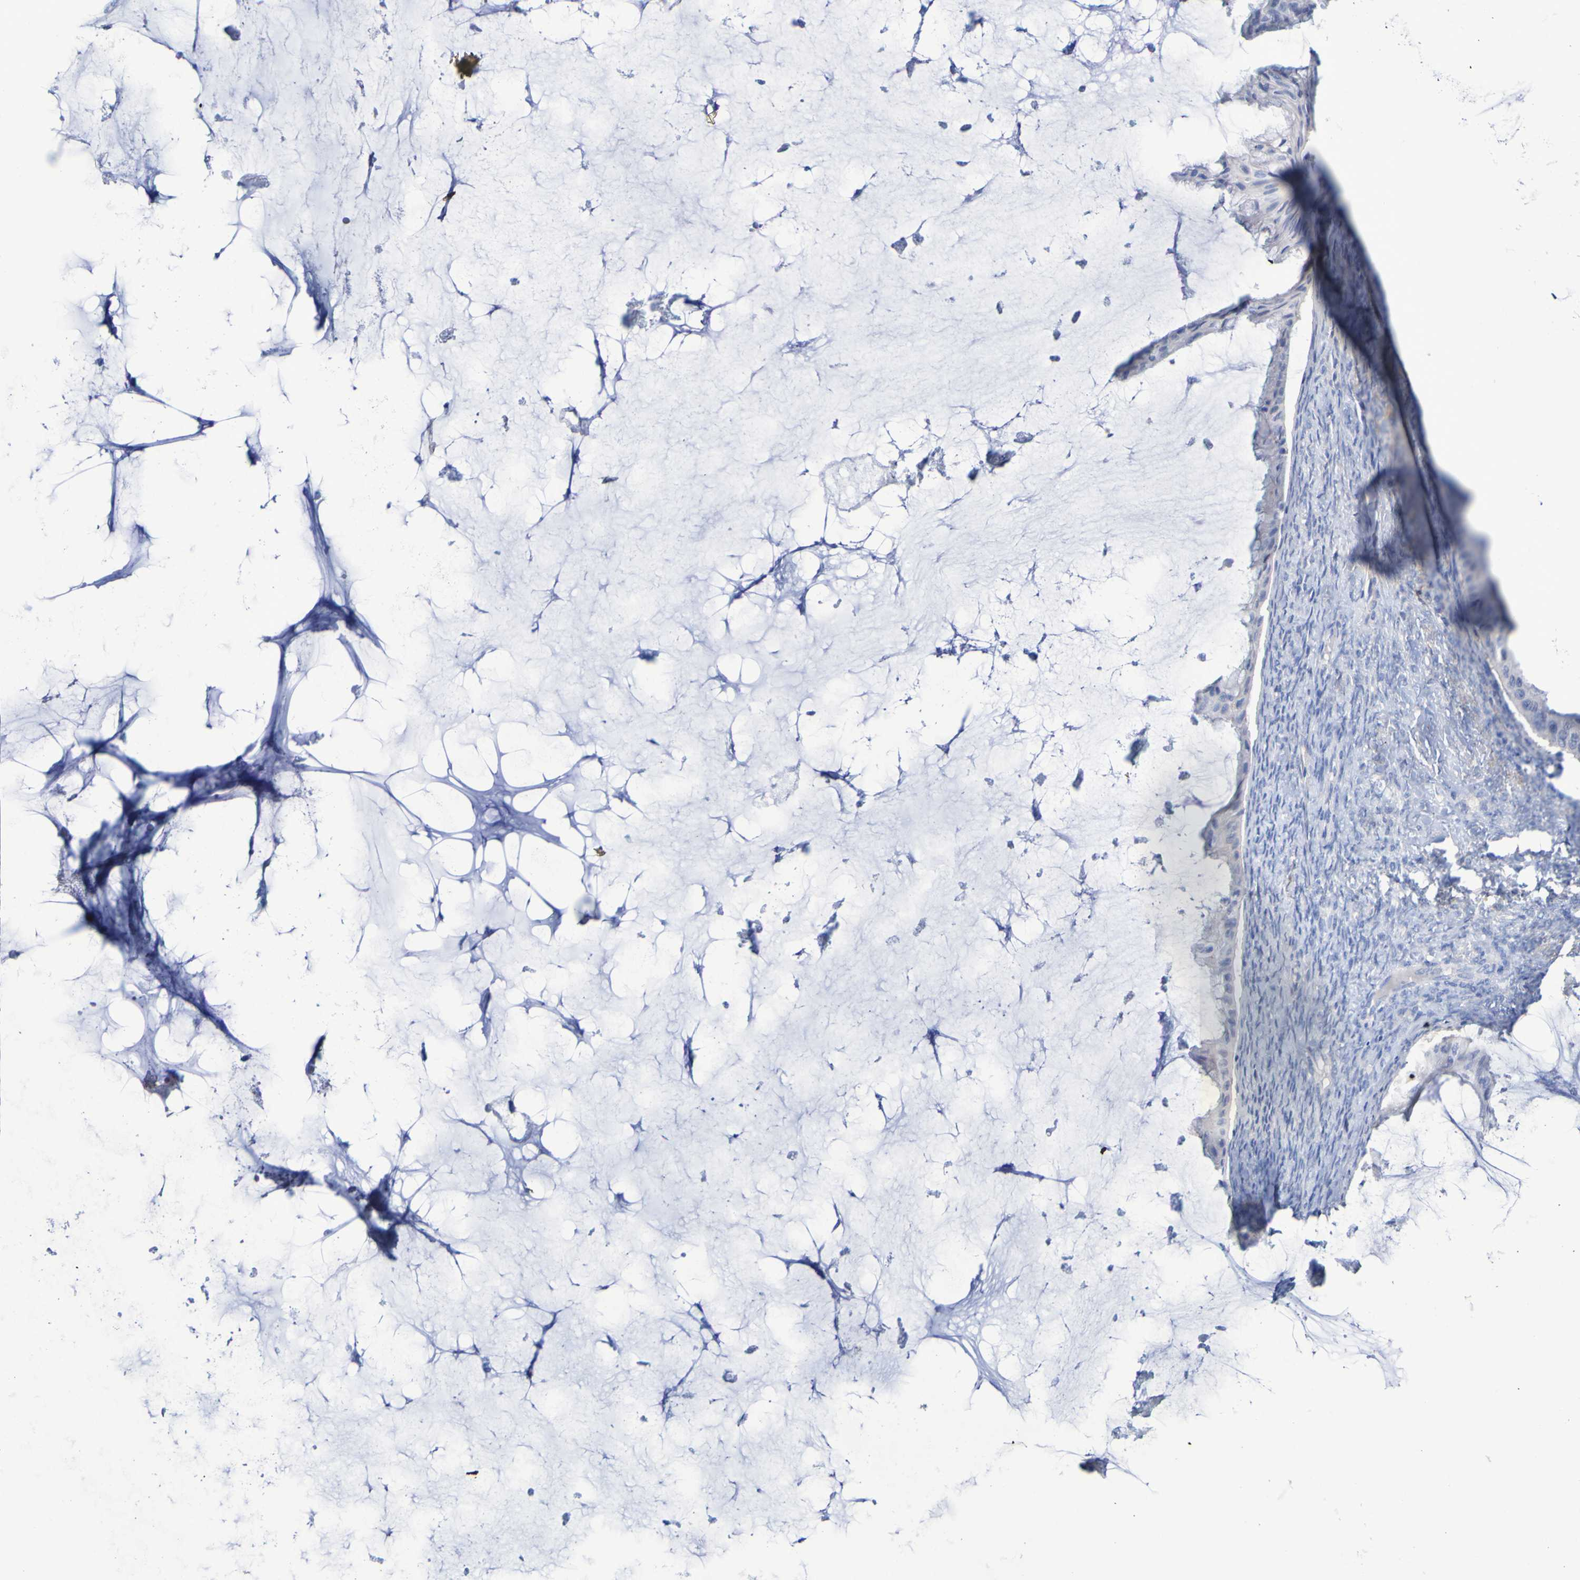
{"staining": {"intensity": "negative", "quantity": "none", "location": "none"}, "tissue": "ovarian cancer", "cell_type": "Tumor cells", "image_type": "cancer", "snomed": [{"axis": "morphology", "description": "Cystadenocarcinoma, mucinous, NOS"}, {"axis": "topography", "description": "Ovary"}], "caption": "Photomicrograph shows no protein expression in tumor cells of ovarian cancer (mucinous cystadenocarcinoma) tissue.", "gene": "SGCB", "patient": {"sex": "female", "age": 61}}